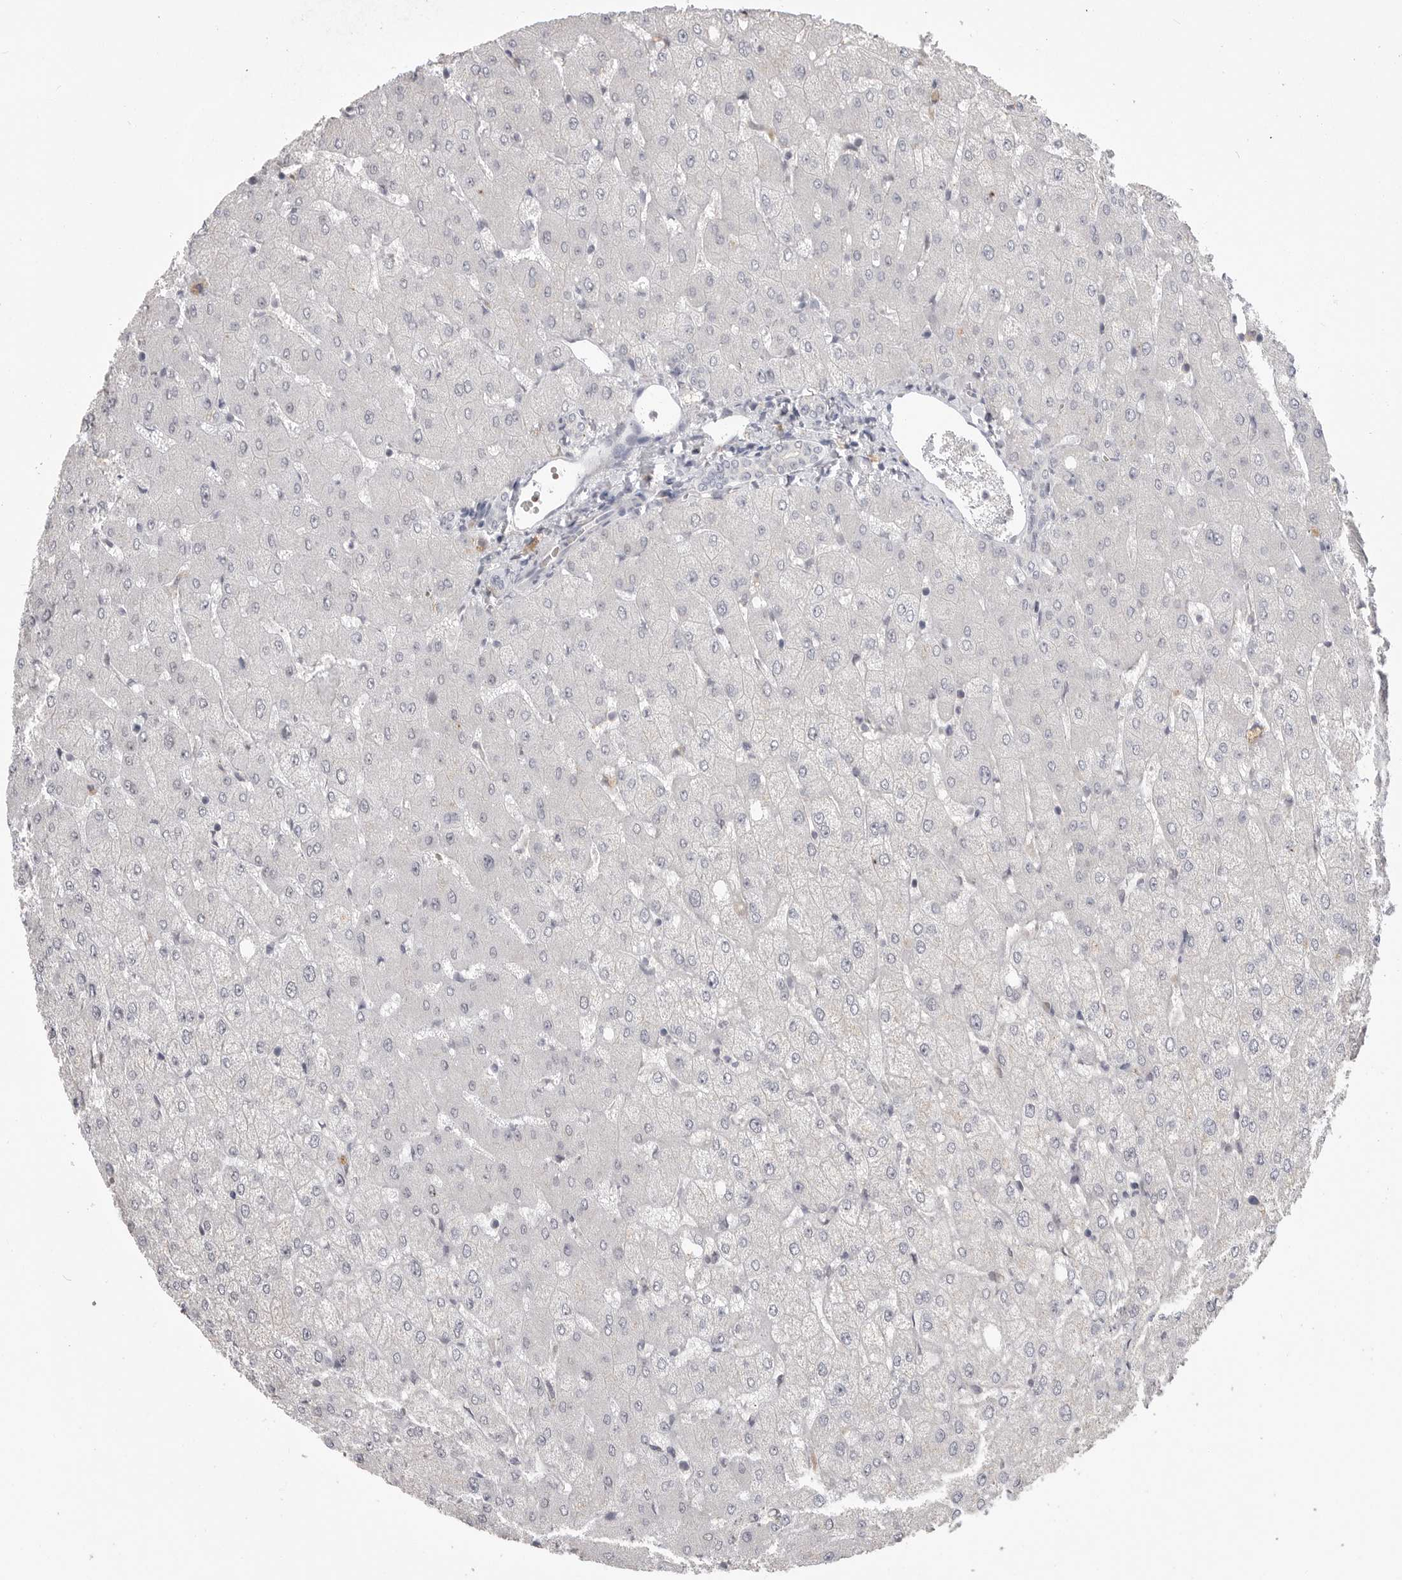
{"staining": {"intensity": "negative", "quantity": "none", "location": "none"}, "tissue": "liver", "cell_type": "Cholangiocytes", "image_type": "normal", "snomed": [{"axis": "morphology", "description": "Normal tissue, NOS"}, {"axis": "topography", "description": "Liver"}], "caption": "This is an immunohistochemistry (IHC) micrograph of benign liver. There is no expression in cholangiocytes.", "gene": "PLEKHF1", "patient": {"sex": "female", "age": 54}}